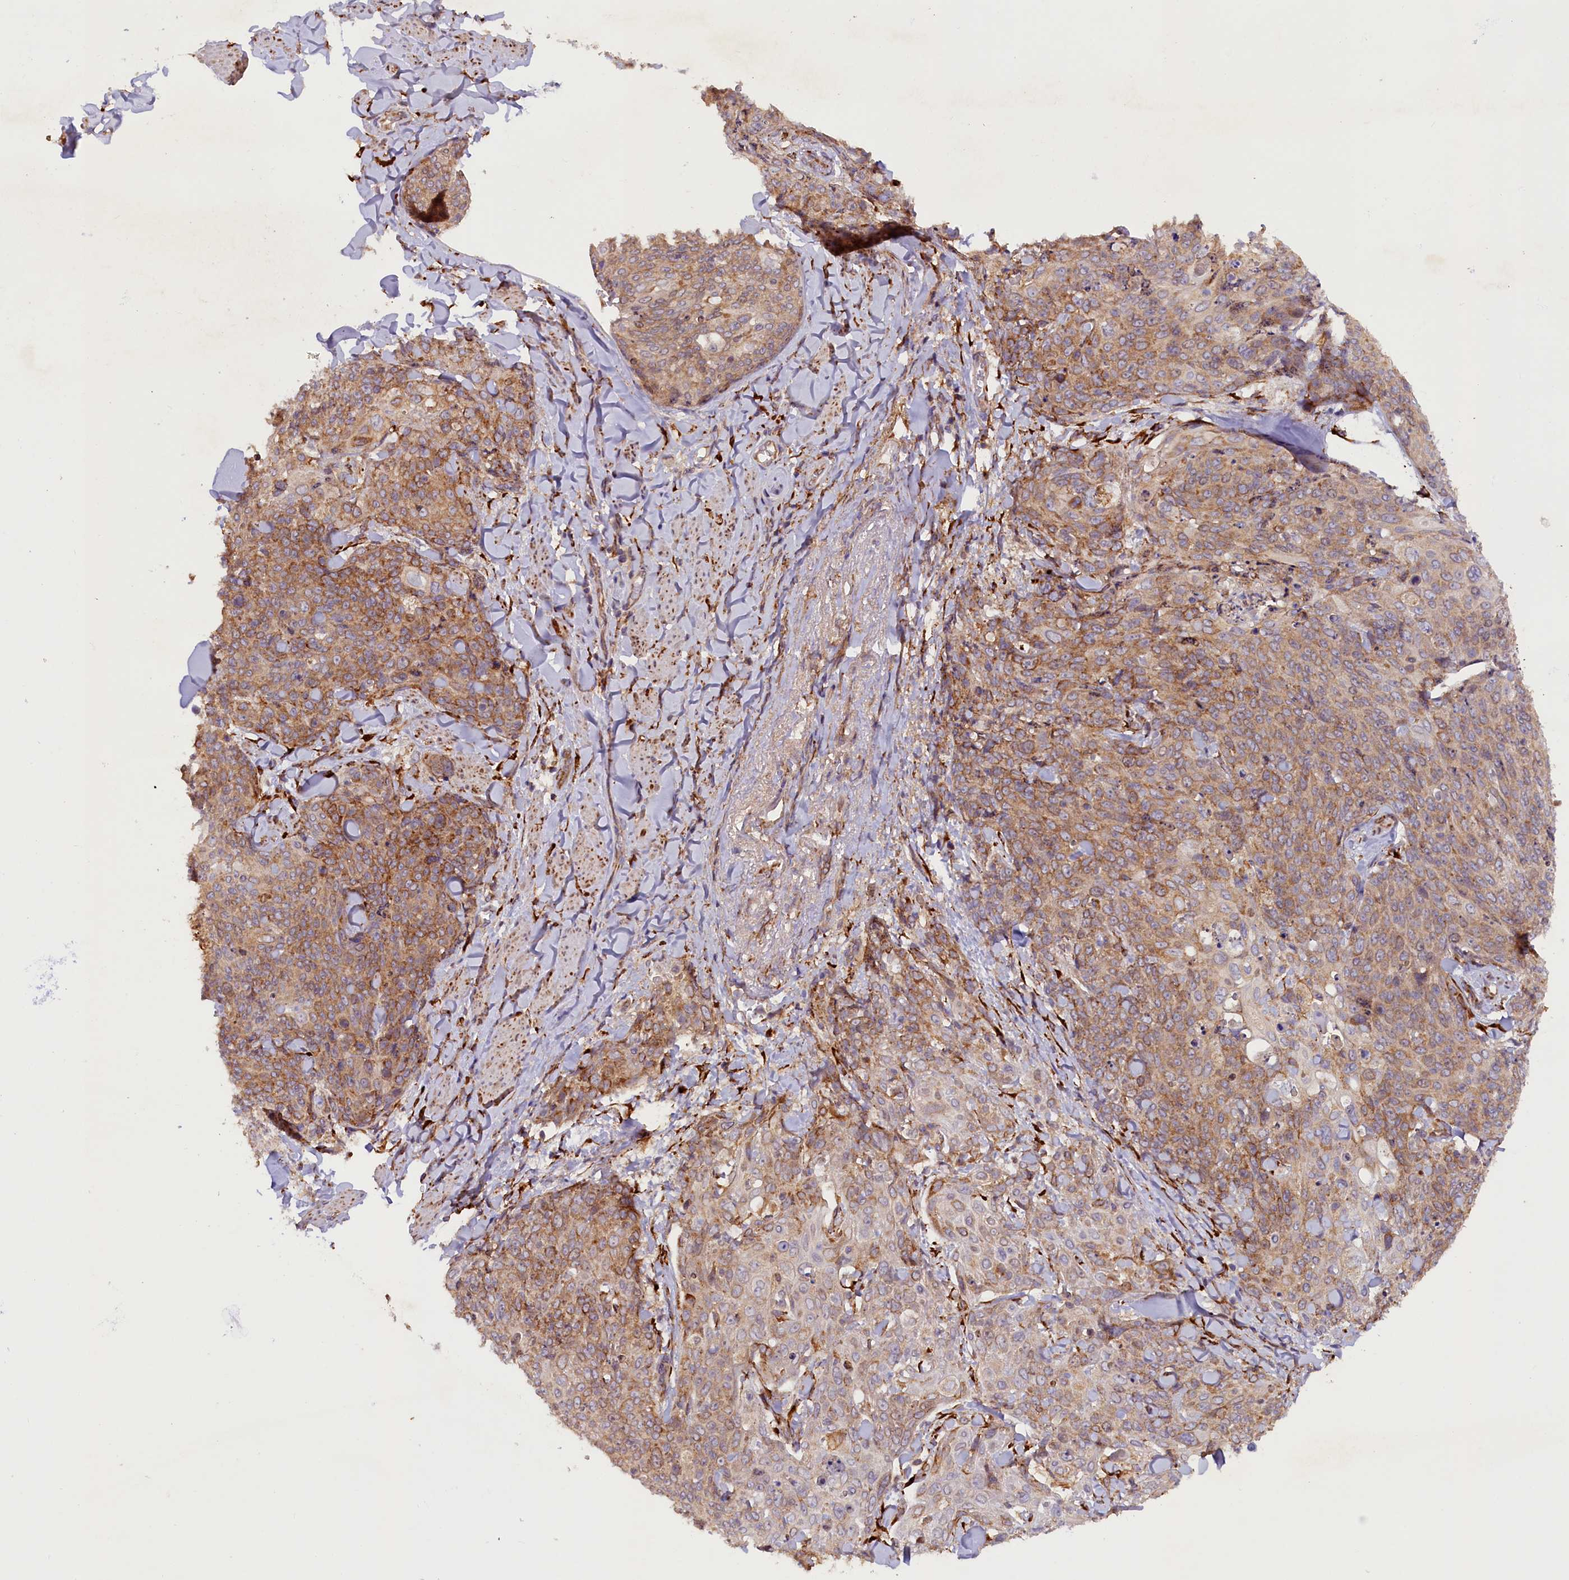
{"staining": {"intensity": "moderate", "quantity": ">75%", "location": "cytoplasmic/membranous"}, "tissue": "skin cancer", "cell_type": "Tumor cells", "image_type": "cancer", "snomed": [{"axis": "morphology", "description": "Squamous cell carcinoma, NOS"}, {"axis": "topography", "description": "Skin"}, {"axis": "topography", "description": "Vulva"}], "caption": "IHC histopathology image of neoplastic tissue: human skin squamous cell carcinoma stained using immunohistochemistry (IHC) exhibits medium levels of moderate protein expression localized specifically in the cytoplasmic/membranous of tumor cells, appearing as a cytoplasmic/membranous brown color.", "gene": "SSC5D", "patient": {"sex": "female", "age": 85}}